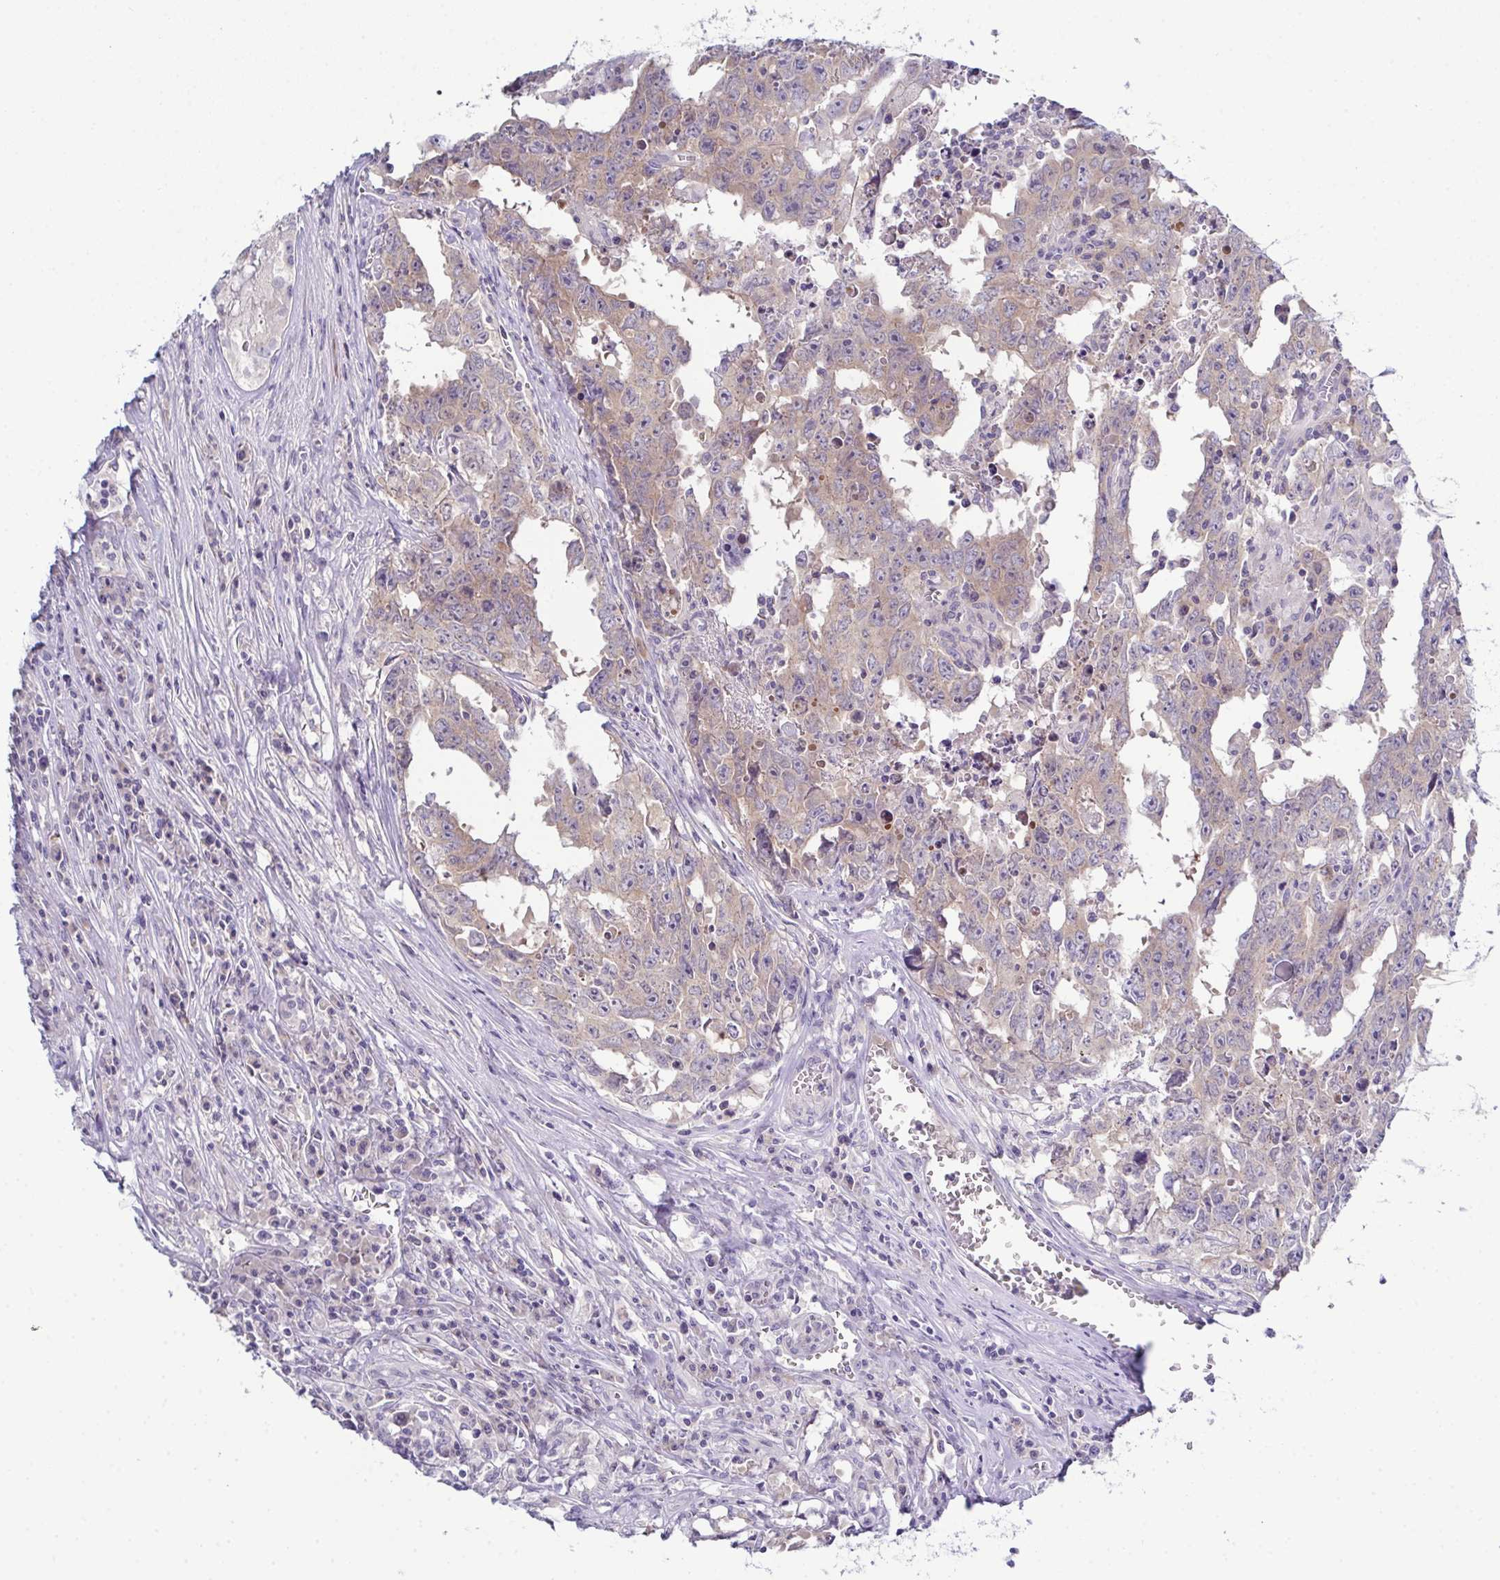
{"staining": {"intensity": "weak", "quantity": "25%-75%", "location": "cytoplasmic/membranous"}, "tissue": "testis cancer", "cell_type": "Tumor cells", "image_type": "cancer", "snomed": [{"axis": "morphology", "description": "Carcinoma, Embryonal, NOS"}, {"axis": "topography", "description": "Testis"}], "caption": "IHC image of neoplastic tissue: human testis cancer (embryonal carcinoma) stained using immunohistochemistry reveals low levels of weak protein expression localized specifically in the cytoplasmic/membranous of tumor cells, appearing as a cytoplasmic/membranous brown color.", "gene": "CFAP97D1", "patient": {"sex": "male", "age": 22}}